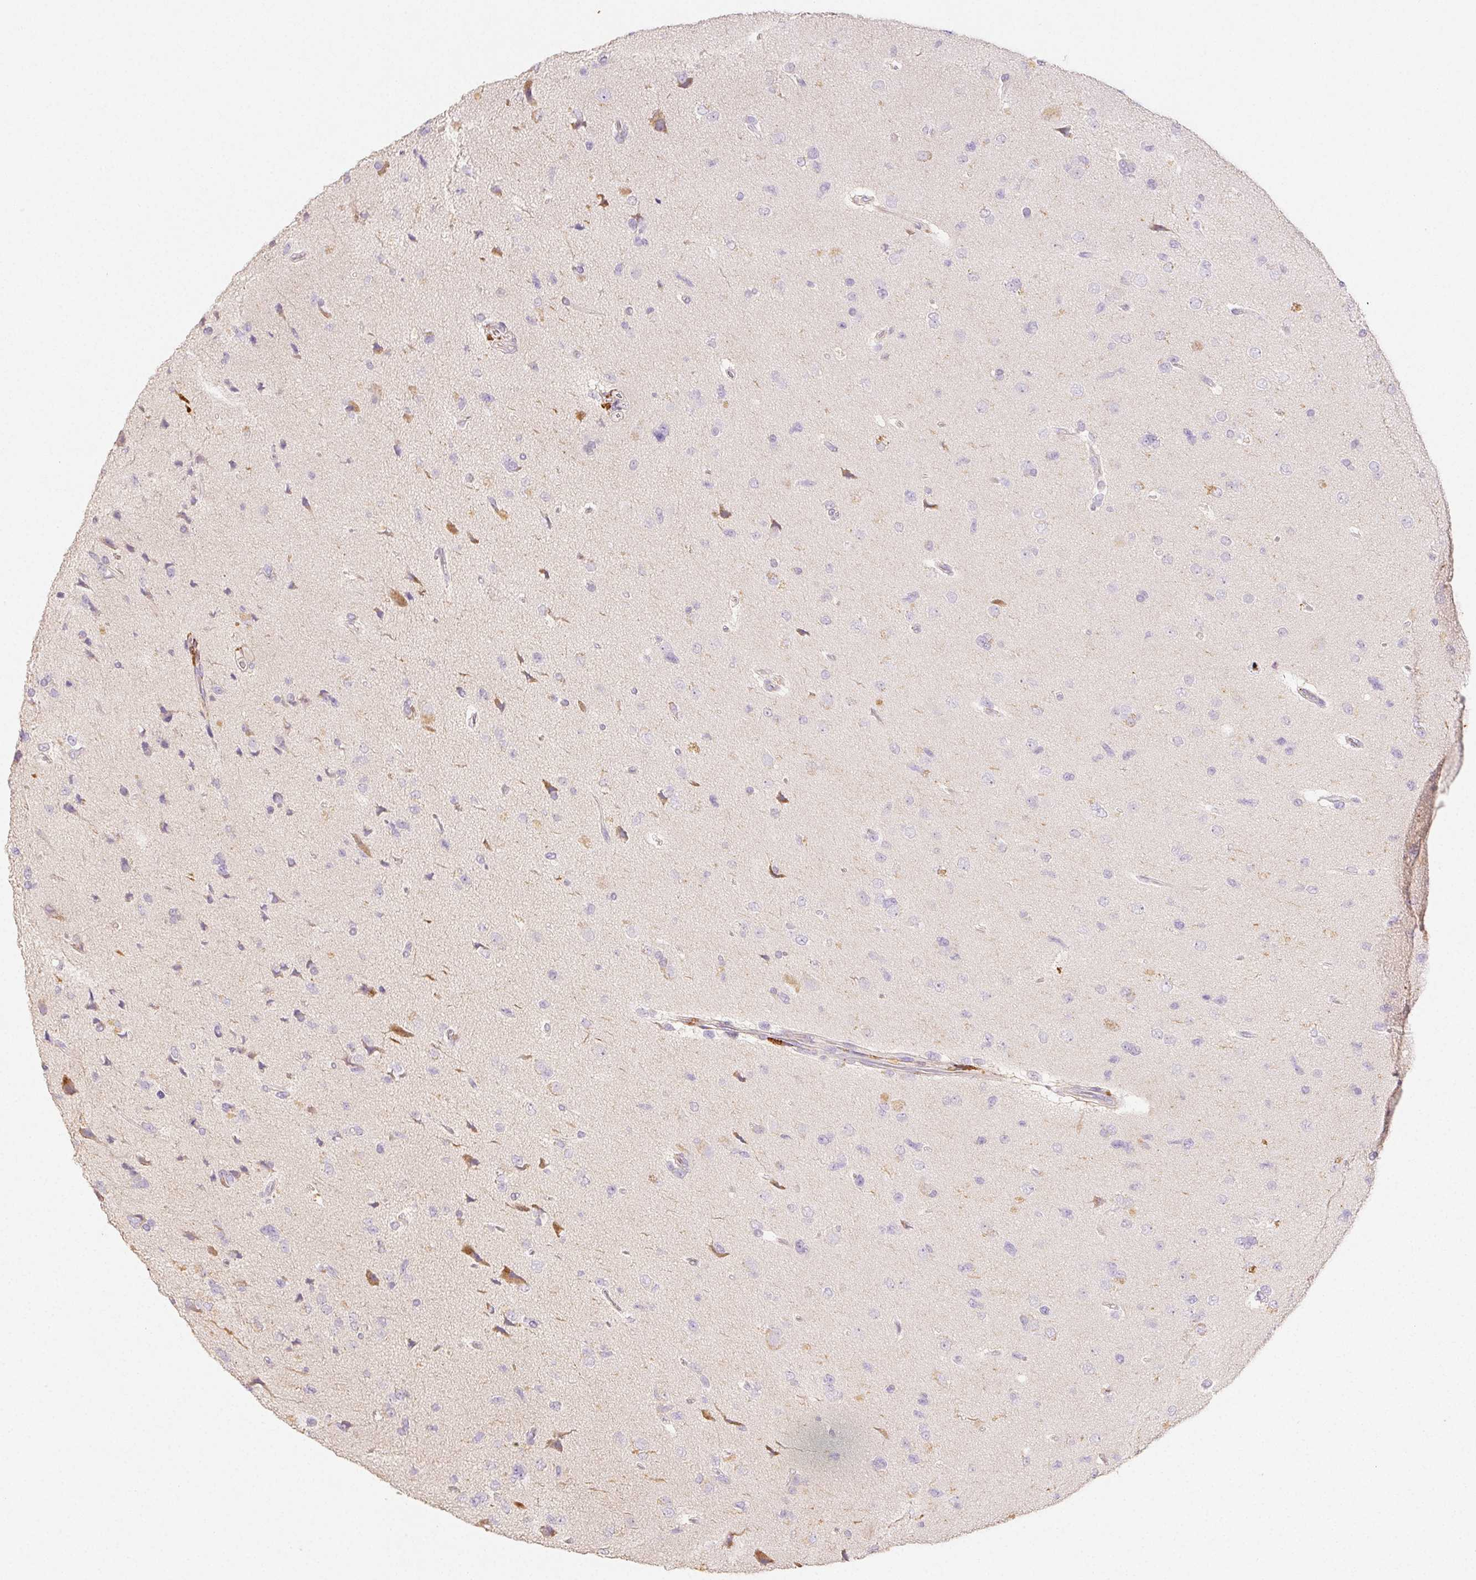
{"staining": {"intensity": "negative", "quantity": "none", "location": "none"}, "tissue": "glioma", "cell_type": "Tumor cells", "image_type": "cancer", "snomed": [{"axis": "morphology", "description": "Glioma, malignant, Low grade"}, {"axis": "topography", "description": "Brain"}], "caption": "High magnification brightfield microscopy of glioma stained with DAB (brown) and counterstained with hematoxylin (blue): tumor cells show no significant expression.", "gene": "ACVR1B", "patient": {"sex": "female", "age": 55}}